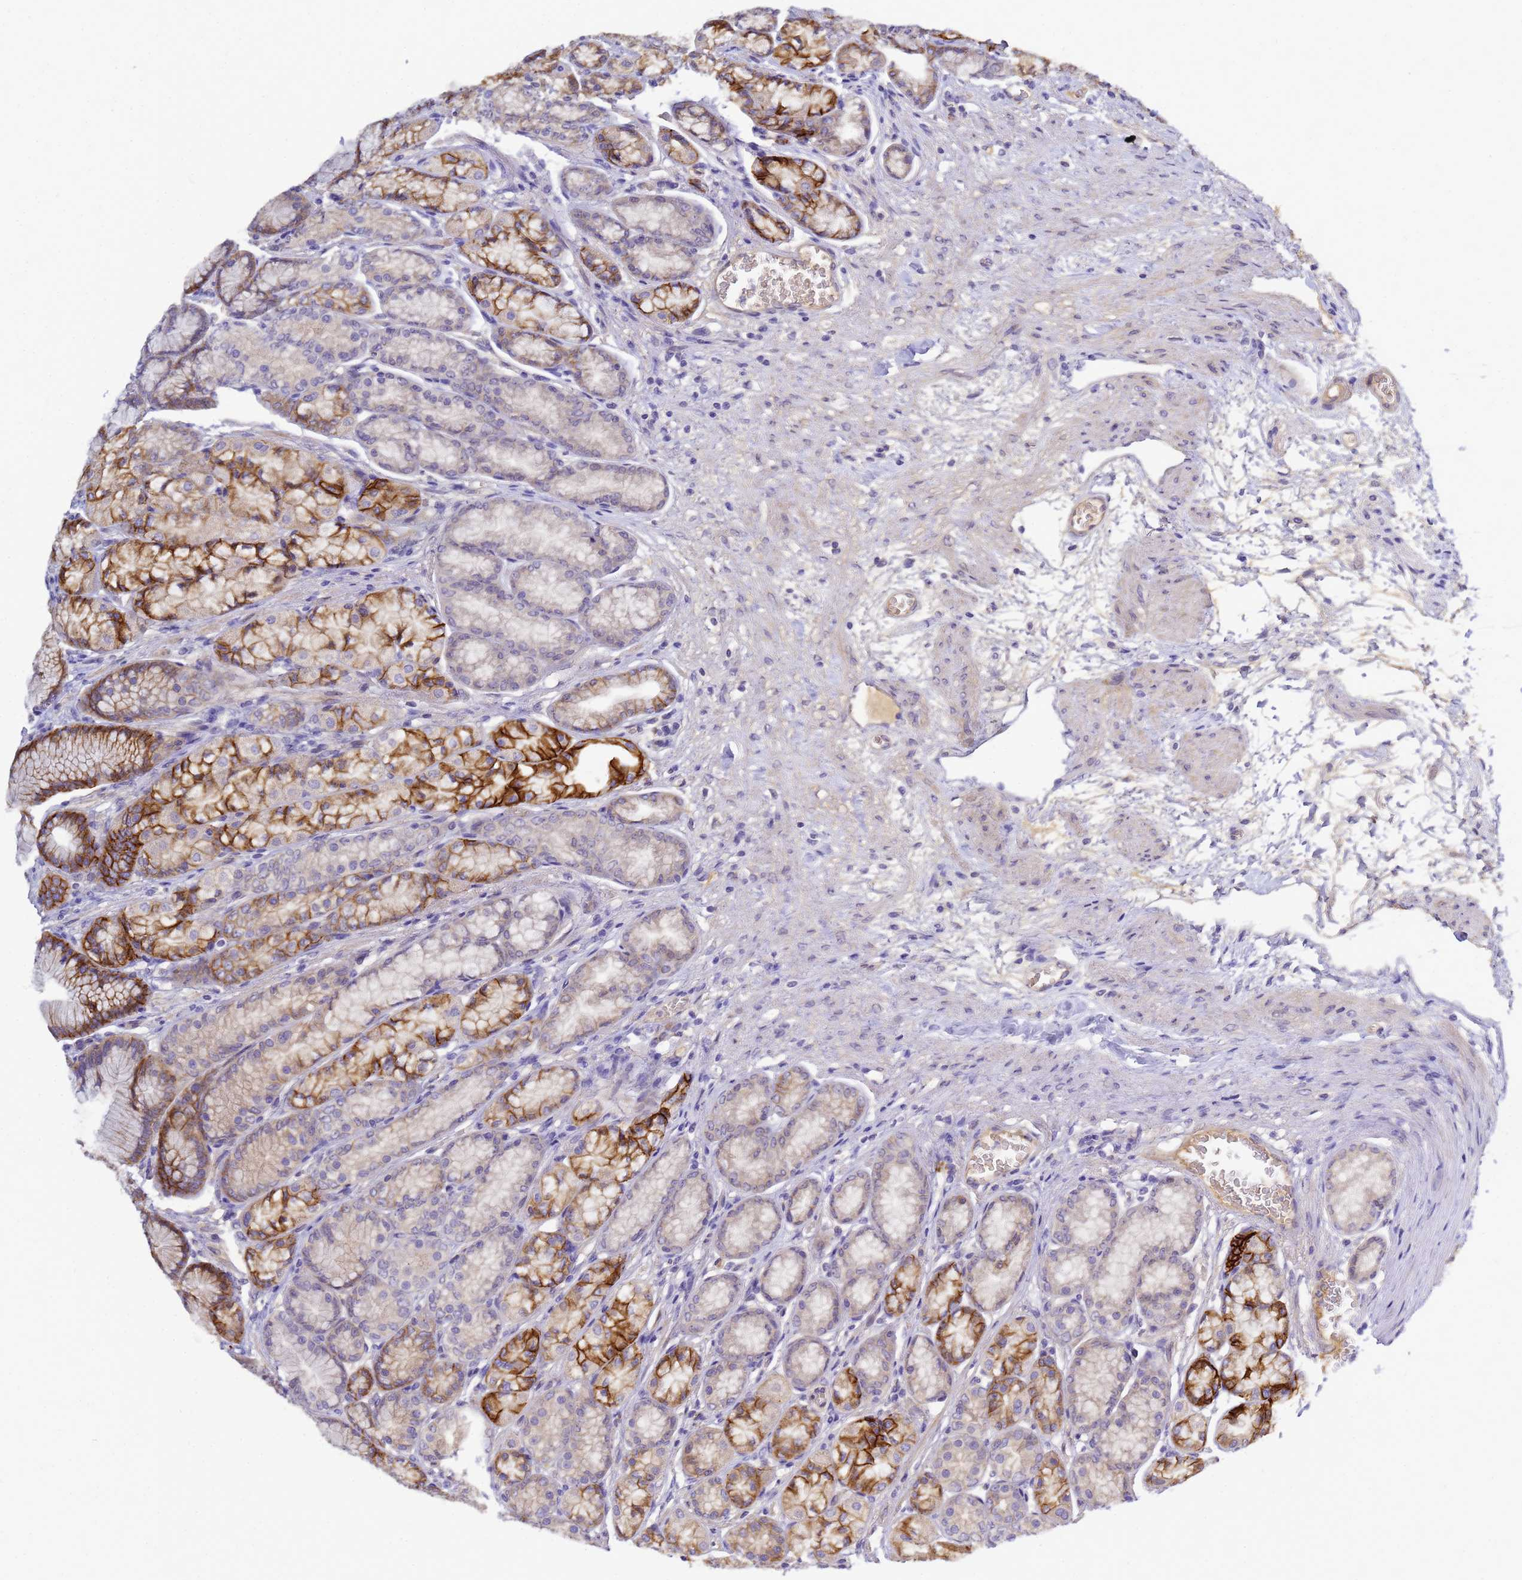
{"staining": {"intensity": "strong", "quantity": "25%-75%", "location": "cytoplasmic/membranous"}, "tissue": "stomach", "cell_type": "Glandular cells", "image_type": "normal", "snomed": [{"axis": "morphology", "description": "Normal tissue, NOS"}, {"axis": "morphology", "description": "Adenocarcinoma, NOS"}, {"axis": "morphology", "description": "Adenocarcinoma, High grade"}, {"axis": "topography", "description": "Stomach, upper"}, {"axis": "topography", "description": "Stomach"}], "caption": "An immunohistochemistry image of benign tissue is shown. Protein staining in brown shows strong cytoplasmic/membranous positivity in stomach within glandular cells.", "gene": "TBCD", "patient": {"sex": "female", "age": 65}}